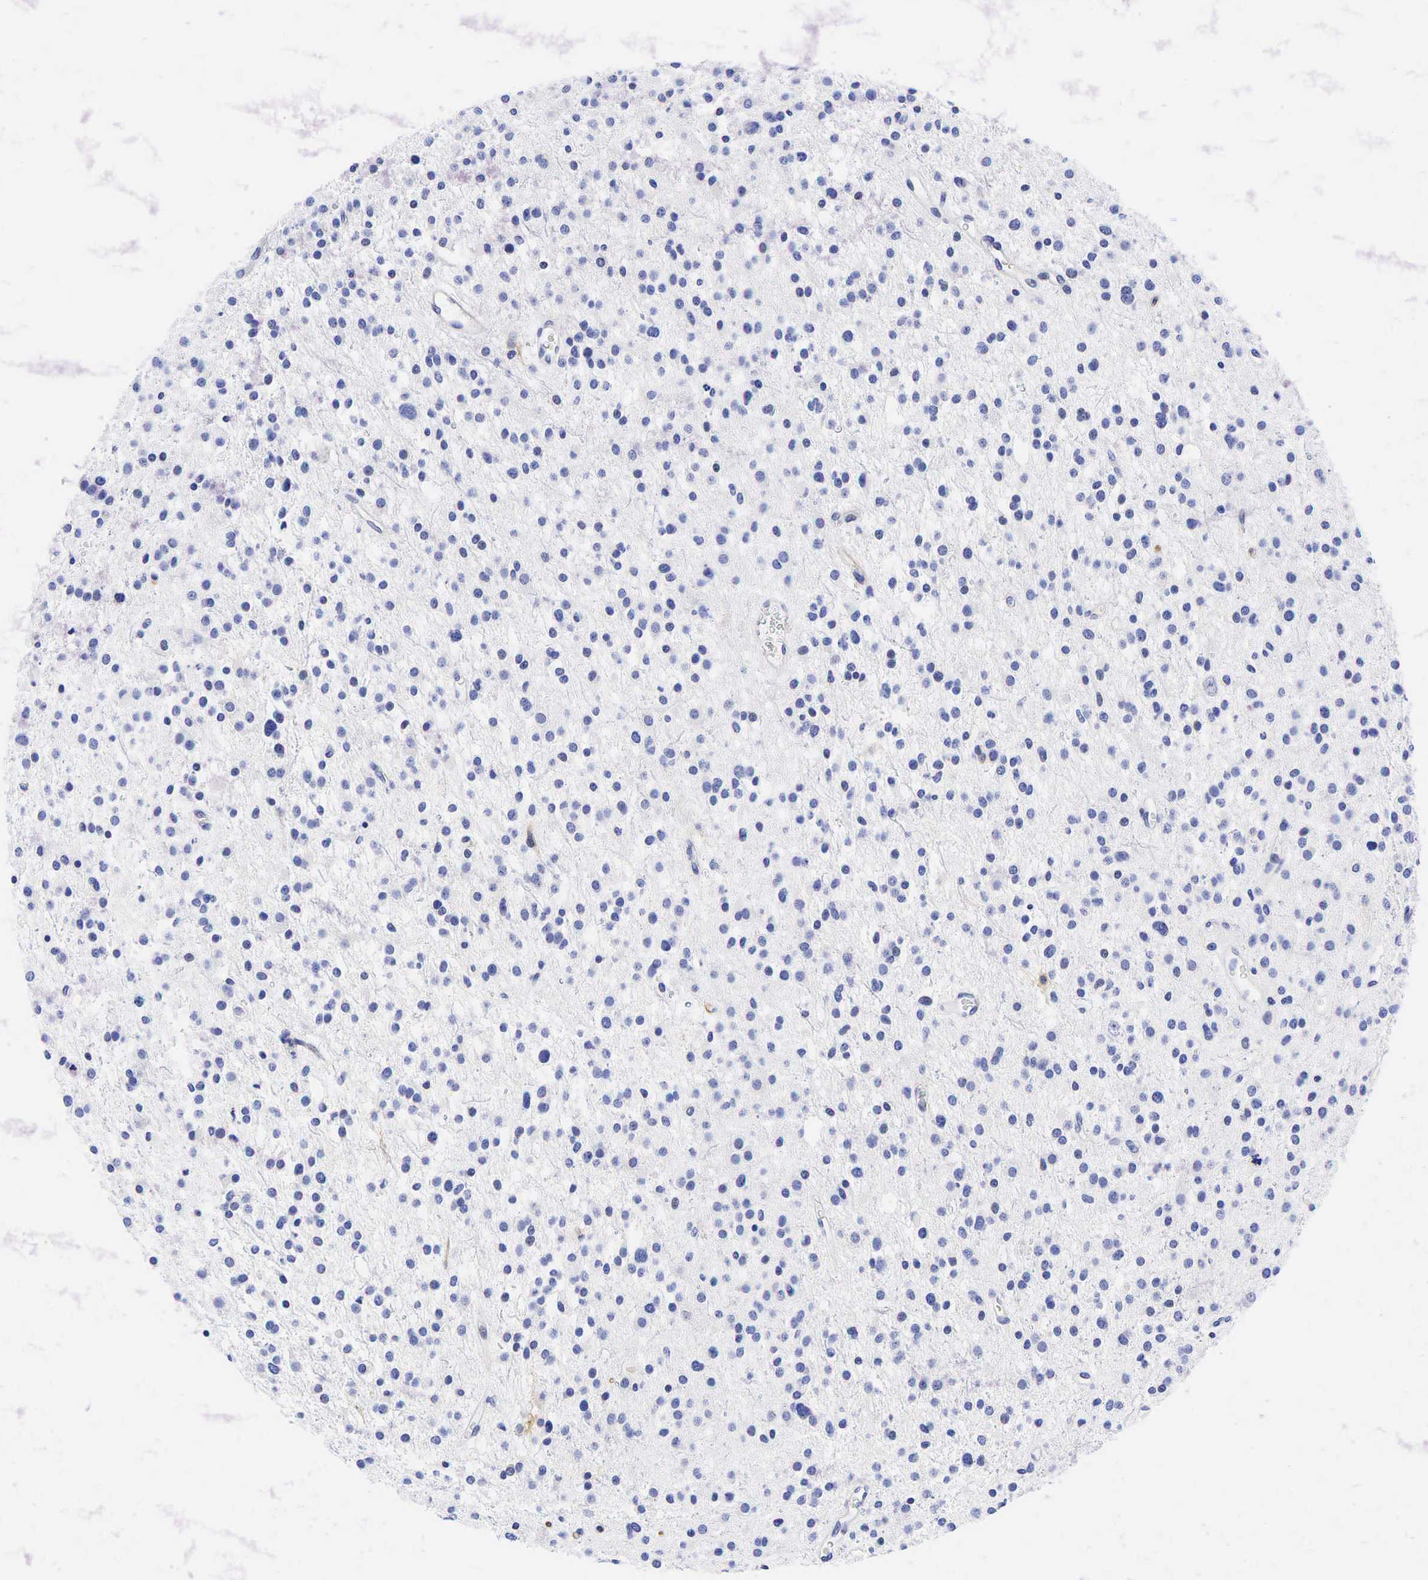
{"staining": {"intensity": "negative", "quantity": "none", "location": "none"}, "tissue": "glioma", "cell_type": "Tumor cells", "image_type": "cancer", "snomed": [{"axis": "morphology", "description": "Glioma, malignant, Low grade"}, {"axis": "topography", "description": "Brain"}], "caption": "DAB (3,3'-diaminobenzidine) immunohistochemical staining of glioma shows no significant positivity in tumor cells.", "gene": "TNFRSF8", "patient": {"sex": "female", "age": 36}}